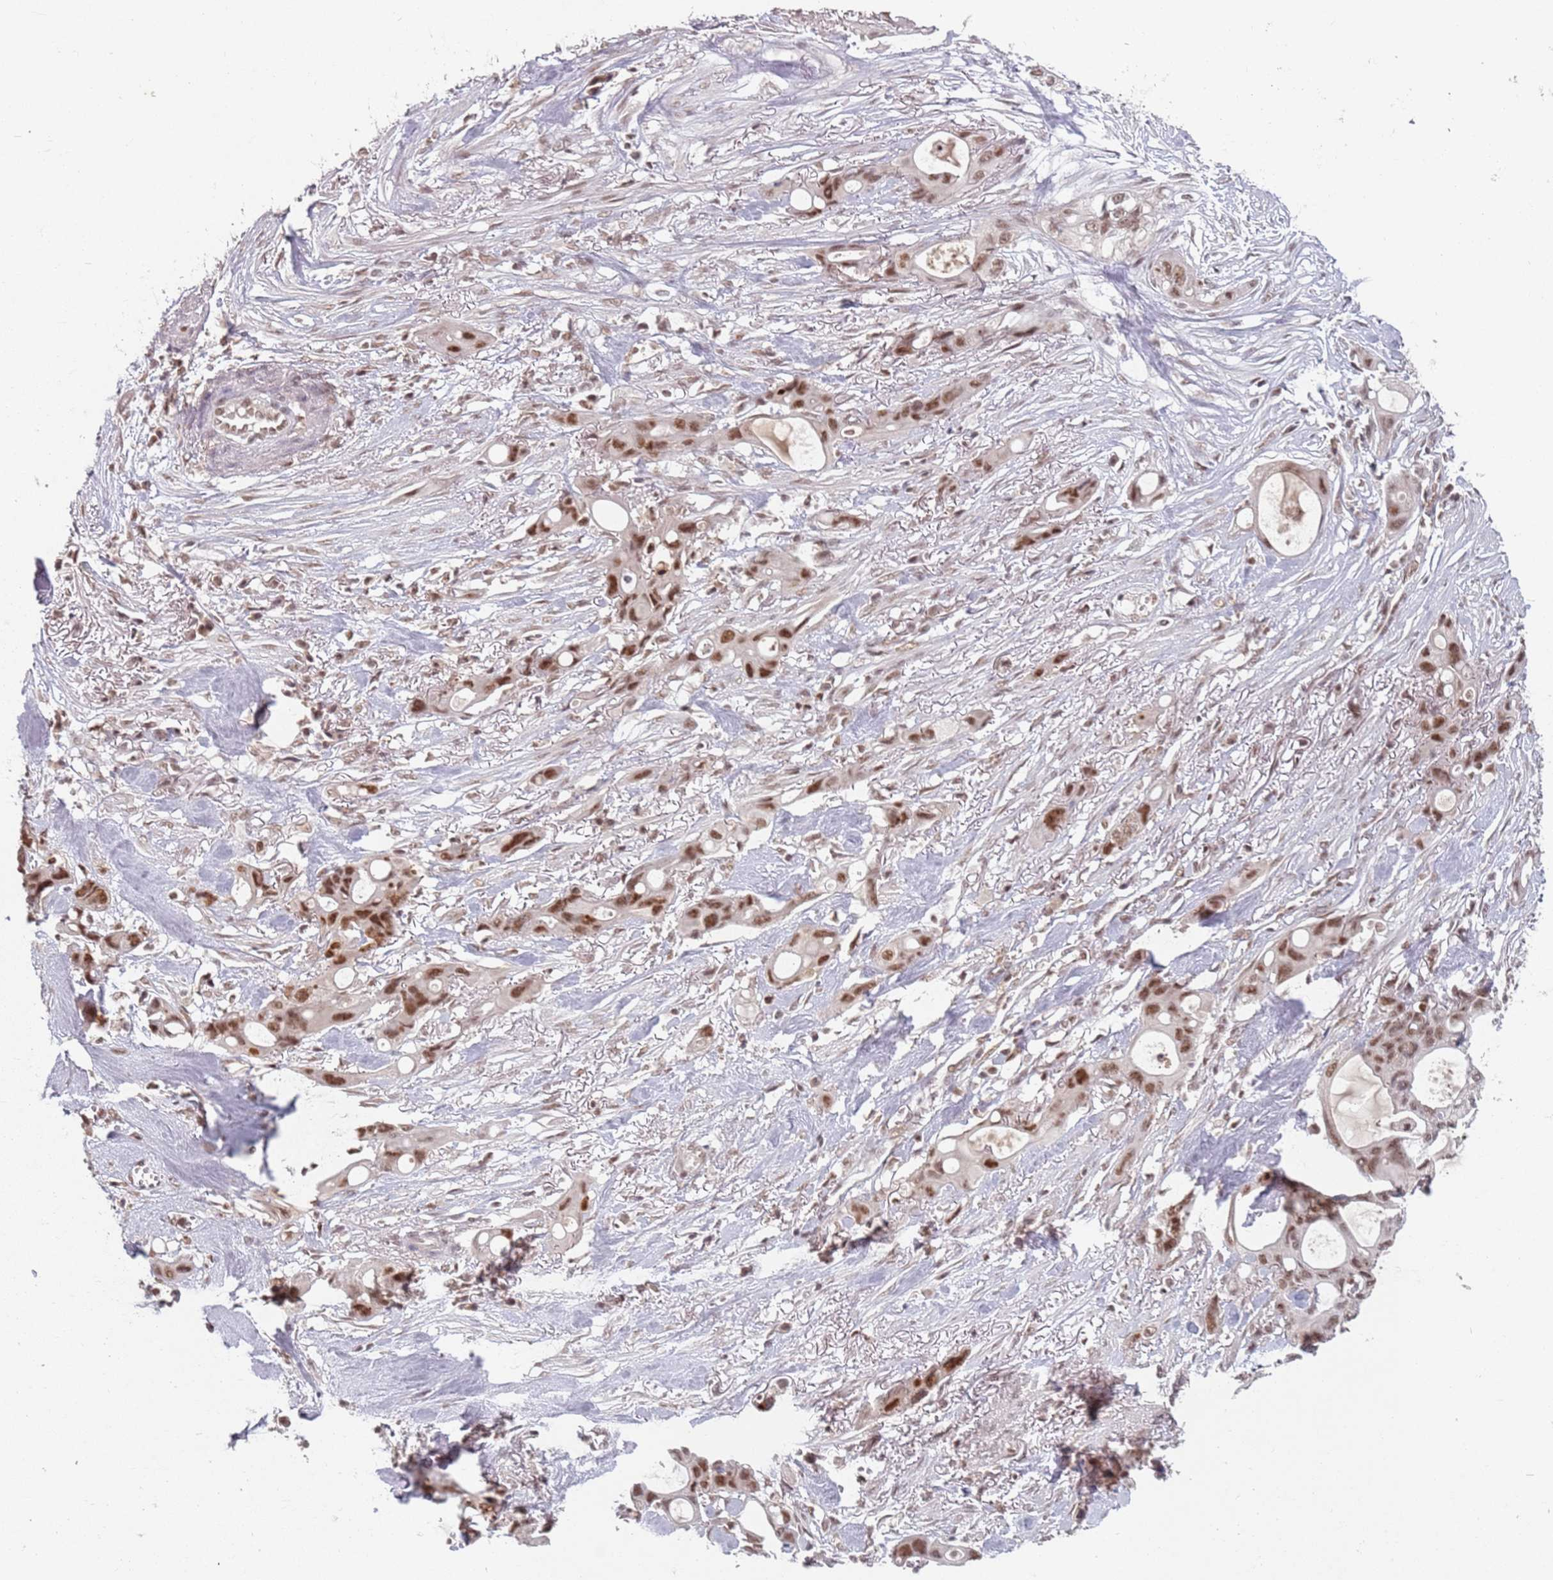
{"staining": {"intensity": "moderate", "quantity": ">75%", "location": "nuclear"}, "tissue": "ovarian cancer", "cell_type": "Tumor cells", "image_type": "cancer", "snomed": [{"axis": "morphology", "description": "Cystadenocarcinoma, mucinous, NOS"}, {"axis": "topography", "description": "Ovary"}], "caption": "The image demonstrates staining of ovarian mucinous cystadenocarcinoma, revealing moderate nuclear protein staining (brown color) within tumor cells.", "gene": "NCBP1", "patient": {"sex": "female", "age": 70}}